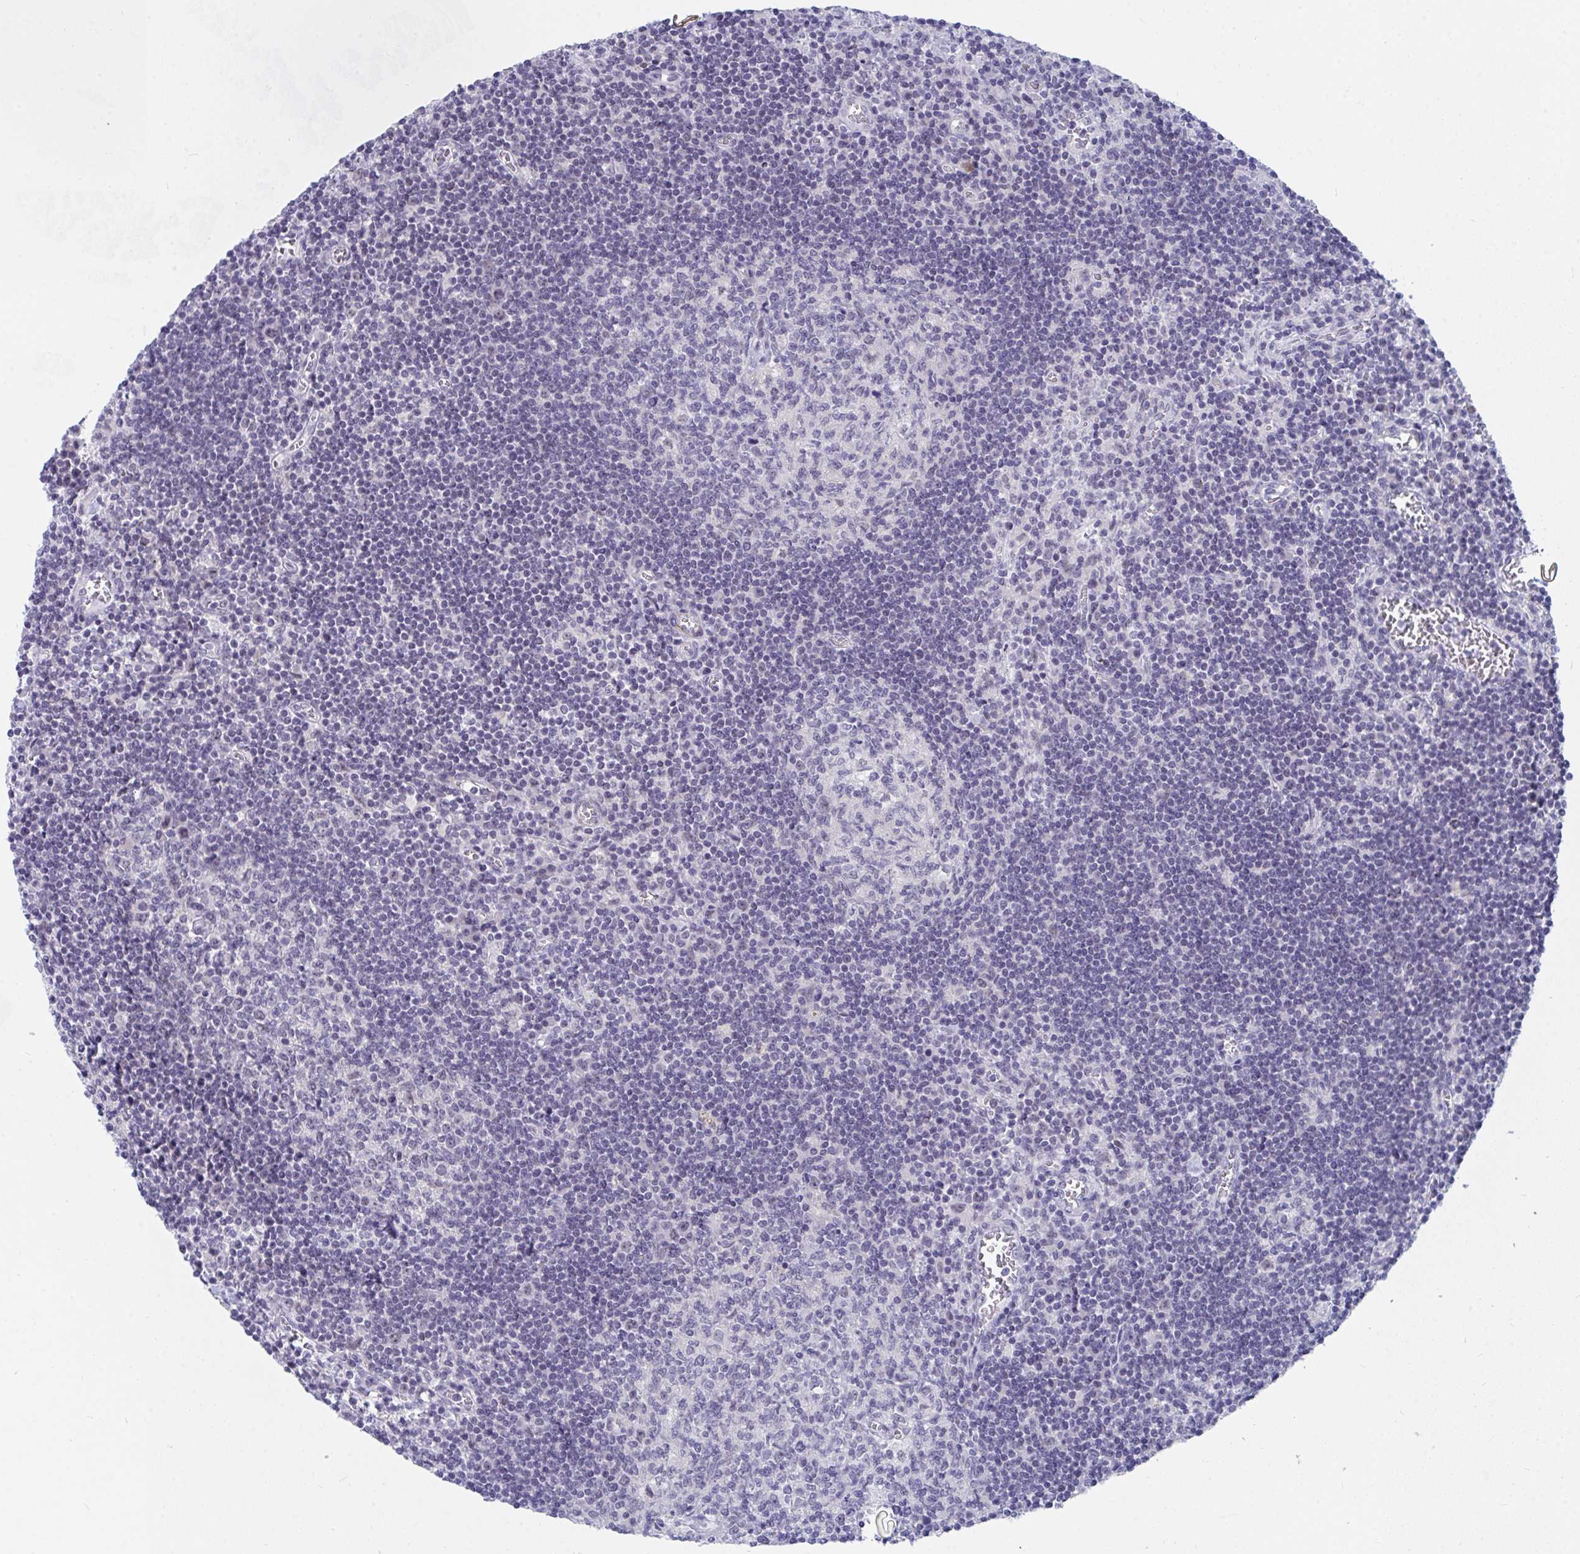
{"staining": {"intensity": "negative", "quantity": "none", "location": "none"}, "tissue": "lymph node", "cell_type": "Germinal center cells", "image_type": "normal", "snomed": [{"axis": "morphology", "description": "Normal tissue, NOS"}, {"axis": "topography", "description": "Lymph node"}], "caption": "A photomicrograph of human lymph node is negative for staining in germinal center cells. (DAB immunohistochemistry (IHC) with hematoxylin counter stain).", "gene": "DAOA", "patient": {"sex": "male", "age": 67}}